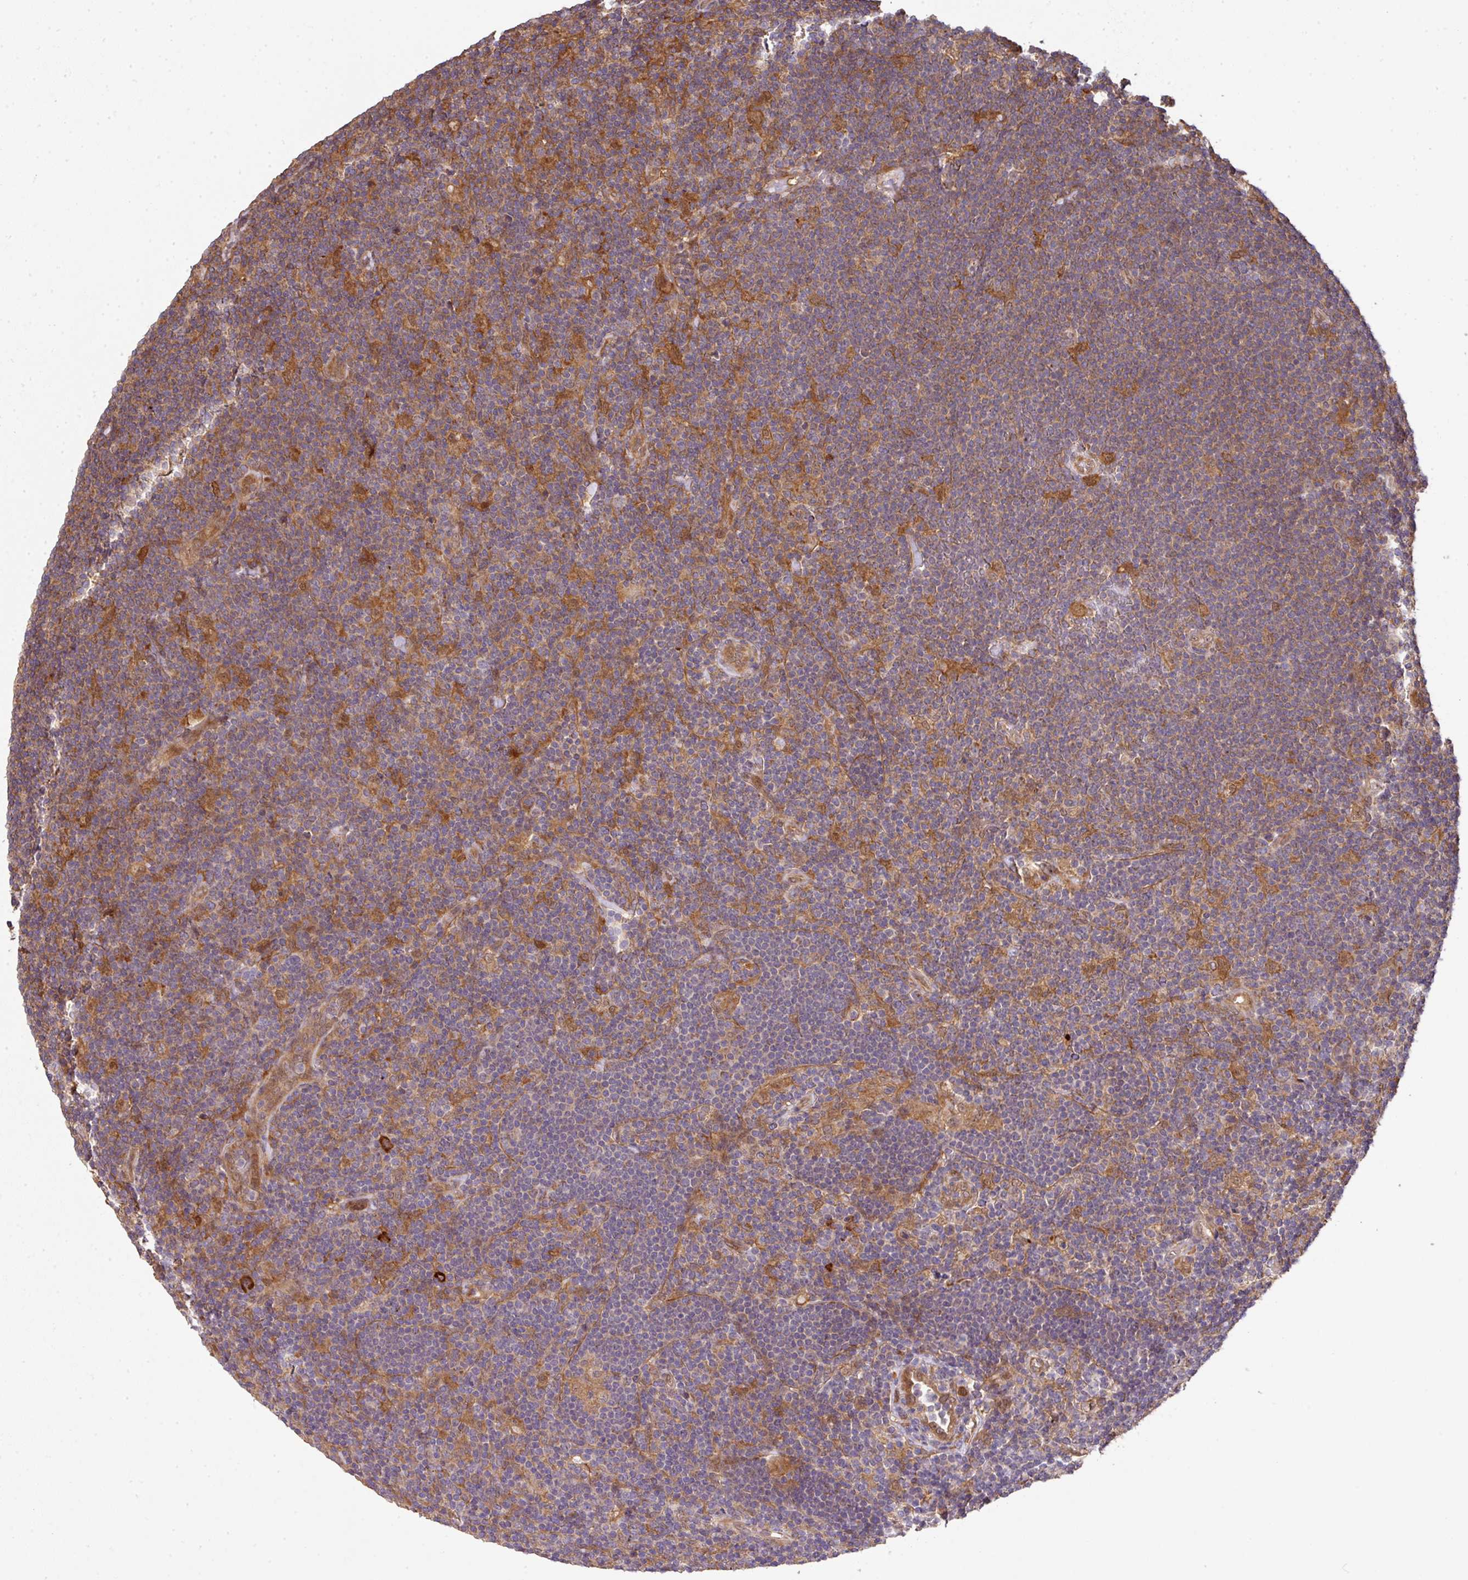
{"staining": {"intensity": "weak", "quantity": "<25%", "location": "cytoplasmic/membranous"}, "tissue": "lymphoma", "cell_type": "Tumor cells", "image_type": "cancer", "snomed": [{"axis": "morphology", "description": "Hodgkin's disease, NOS"}, {"axis": "topography", "description": "Lymph node"}], "caption": "Photomicrograph shows no protein staining in tumor cells of lymphoma tissue.", "gene": "ARPIN", "patient": {"sex": "female", "age": 57}}